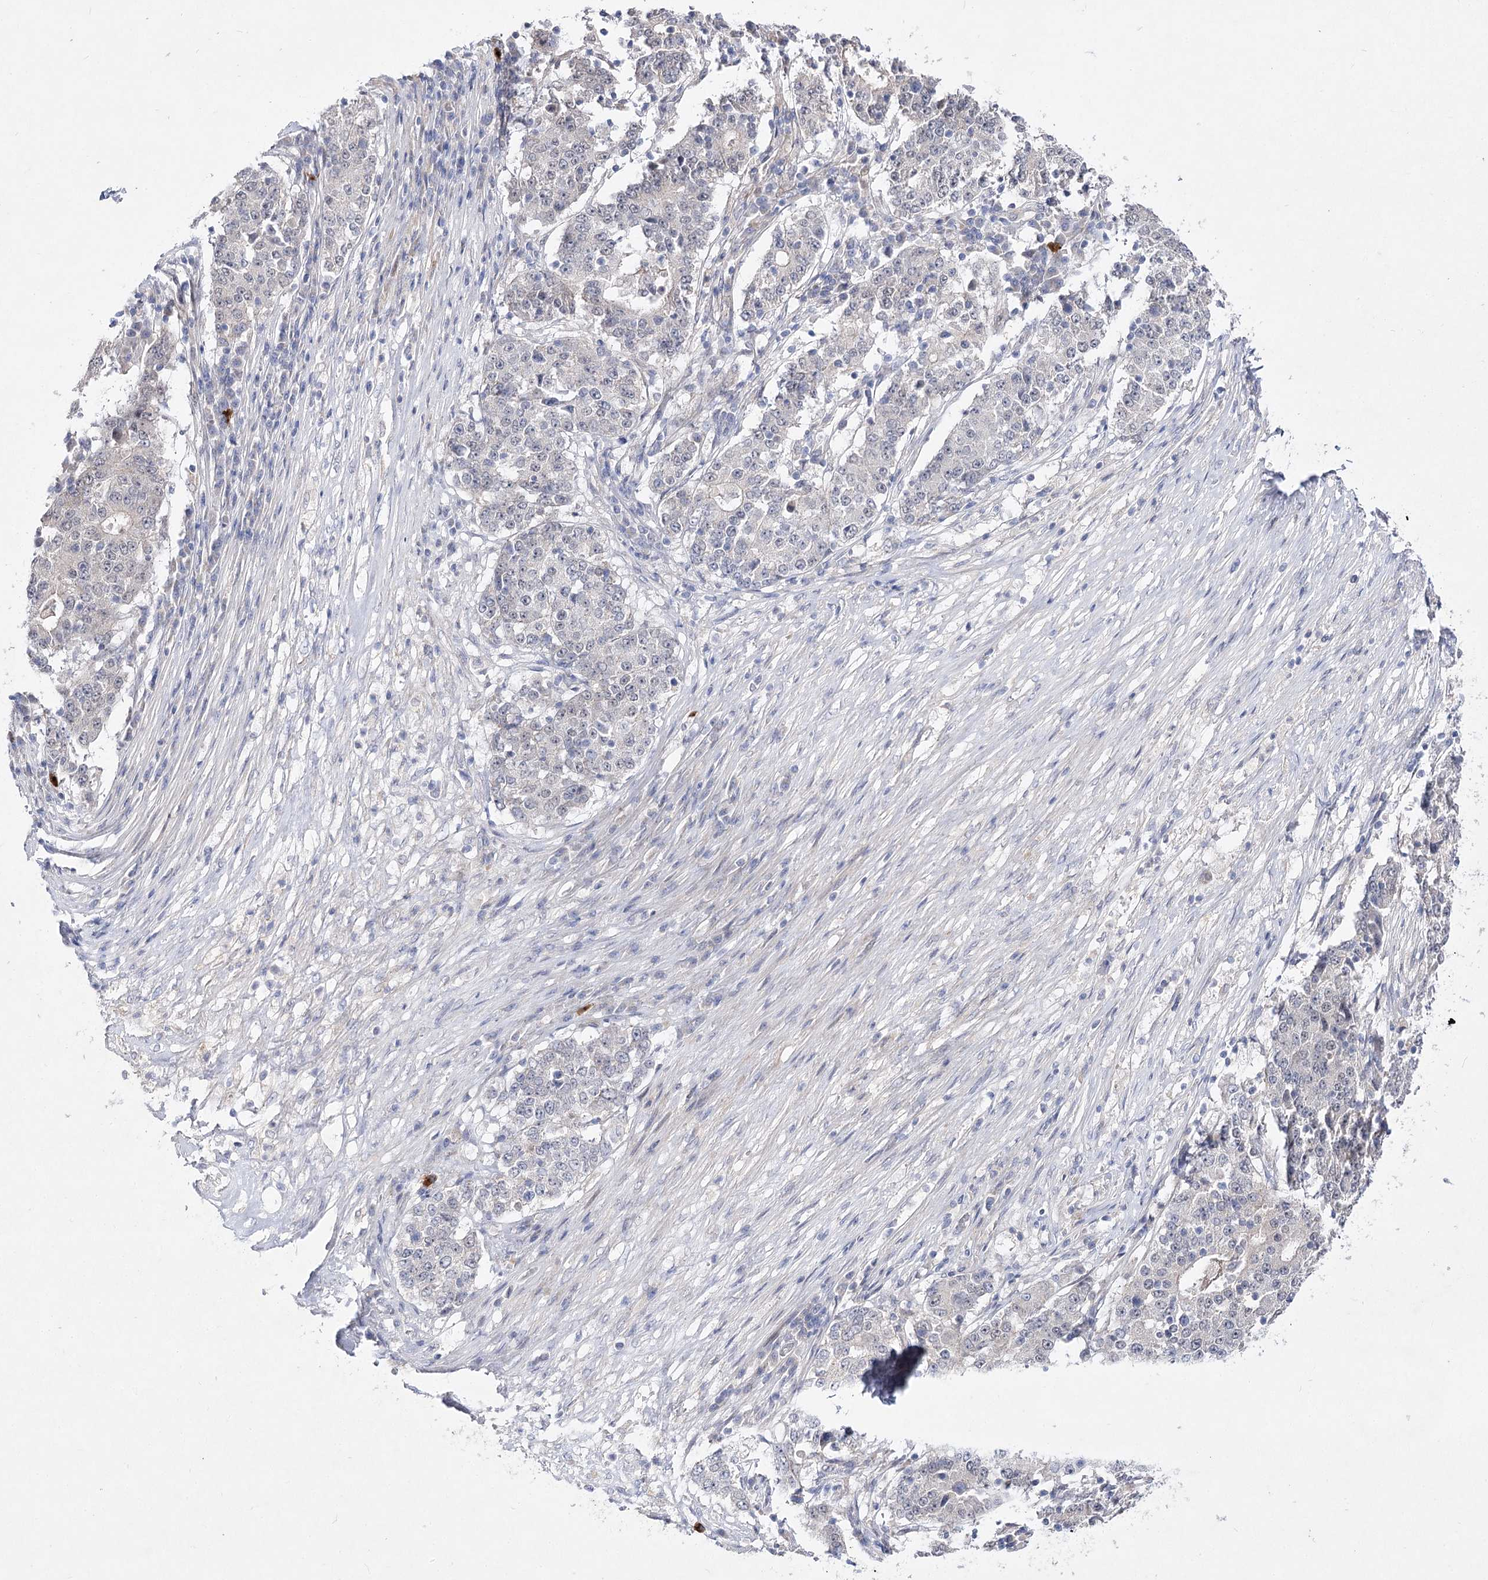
{"staining": {"intensity": "negative", "quantity": "none", "location": "none"}, "tissue": "stomach cancer", "cell_type": "Tumor cells", "image_type": "cancer", "snomed": [{"axis": "morphology", "description": "Adenocarcinoma, NOS"}, {"axis": "topography", "description": "Stomach"}], "caption": "The photomicrograph reveals no staining of tumor cells in stomach cancer.", "gene": "ARHGAP32", "patient": {"sex": "male", "age": 59}}